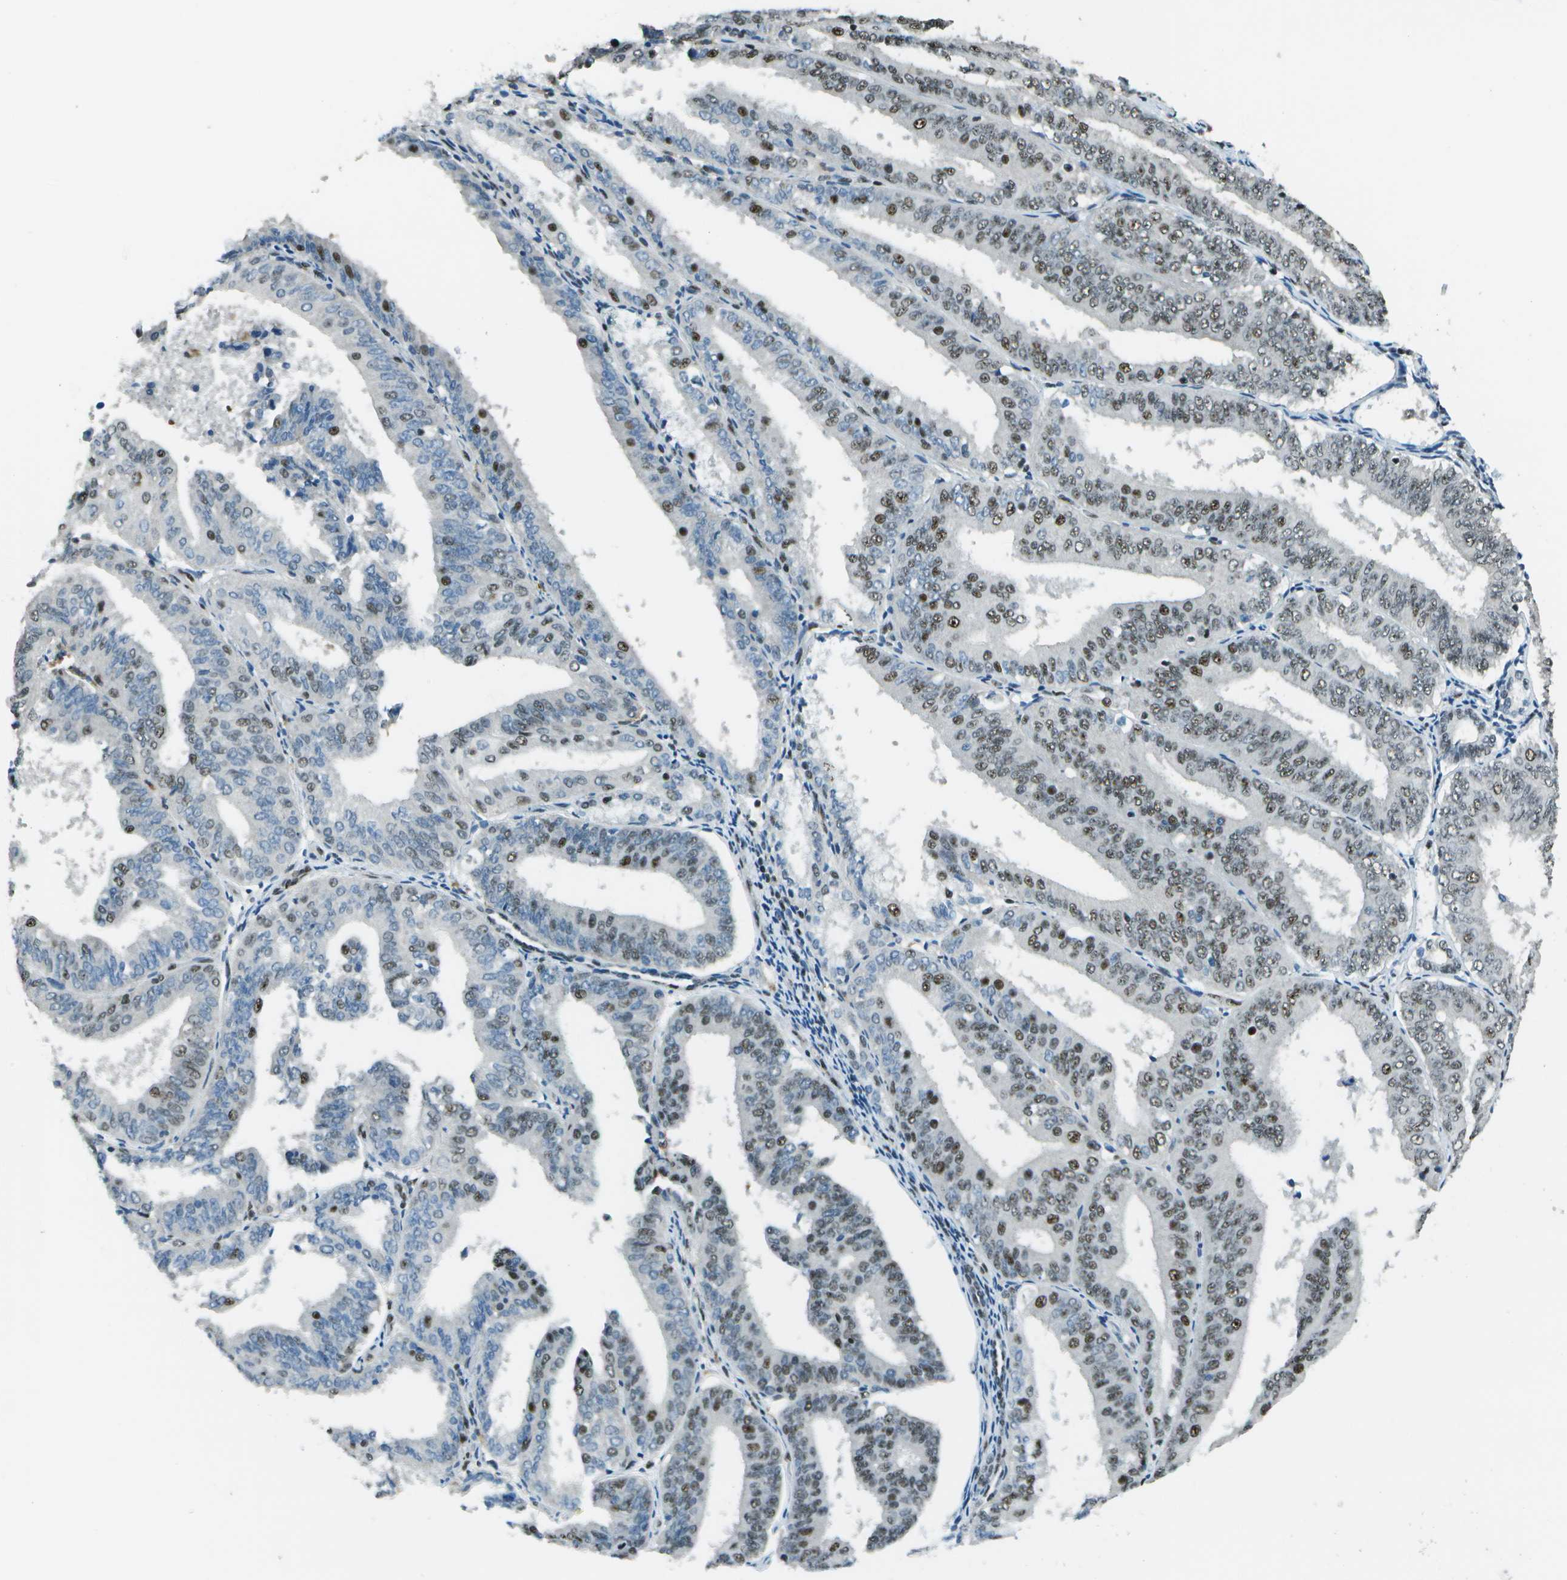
{"staining": {"intensity": "moderate", "quantity": "25%-75%", "location": "nuclear"}, "tissue": "endometrial cancer", "cell_type": "Tumor cells", "image_type": "cancer", "snomed": [{"axis": "morphology", "description": "Adenocarcinoma, NOS"}, {"axis": "topography", "description": "Endometrium"}], "caption": "Immunohistochemistry micrograph of neoplastic tissue: human adenocarcinoma (endometrial) stained using IHC exhibits medium levels of moderate protein expression localized specifically in the nuclear of tumor cells, appearing as a nuclear brown color.", "gene": "DEPDC1", "patient": {"sex": "female", "age": 63}}